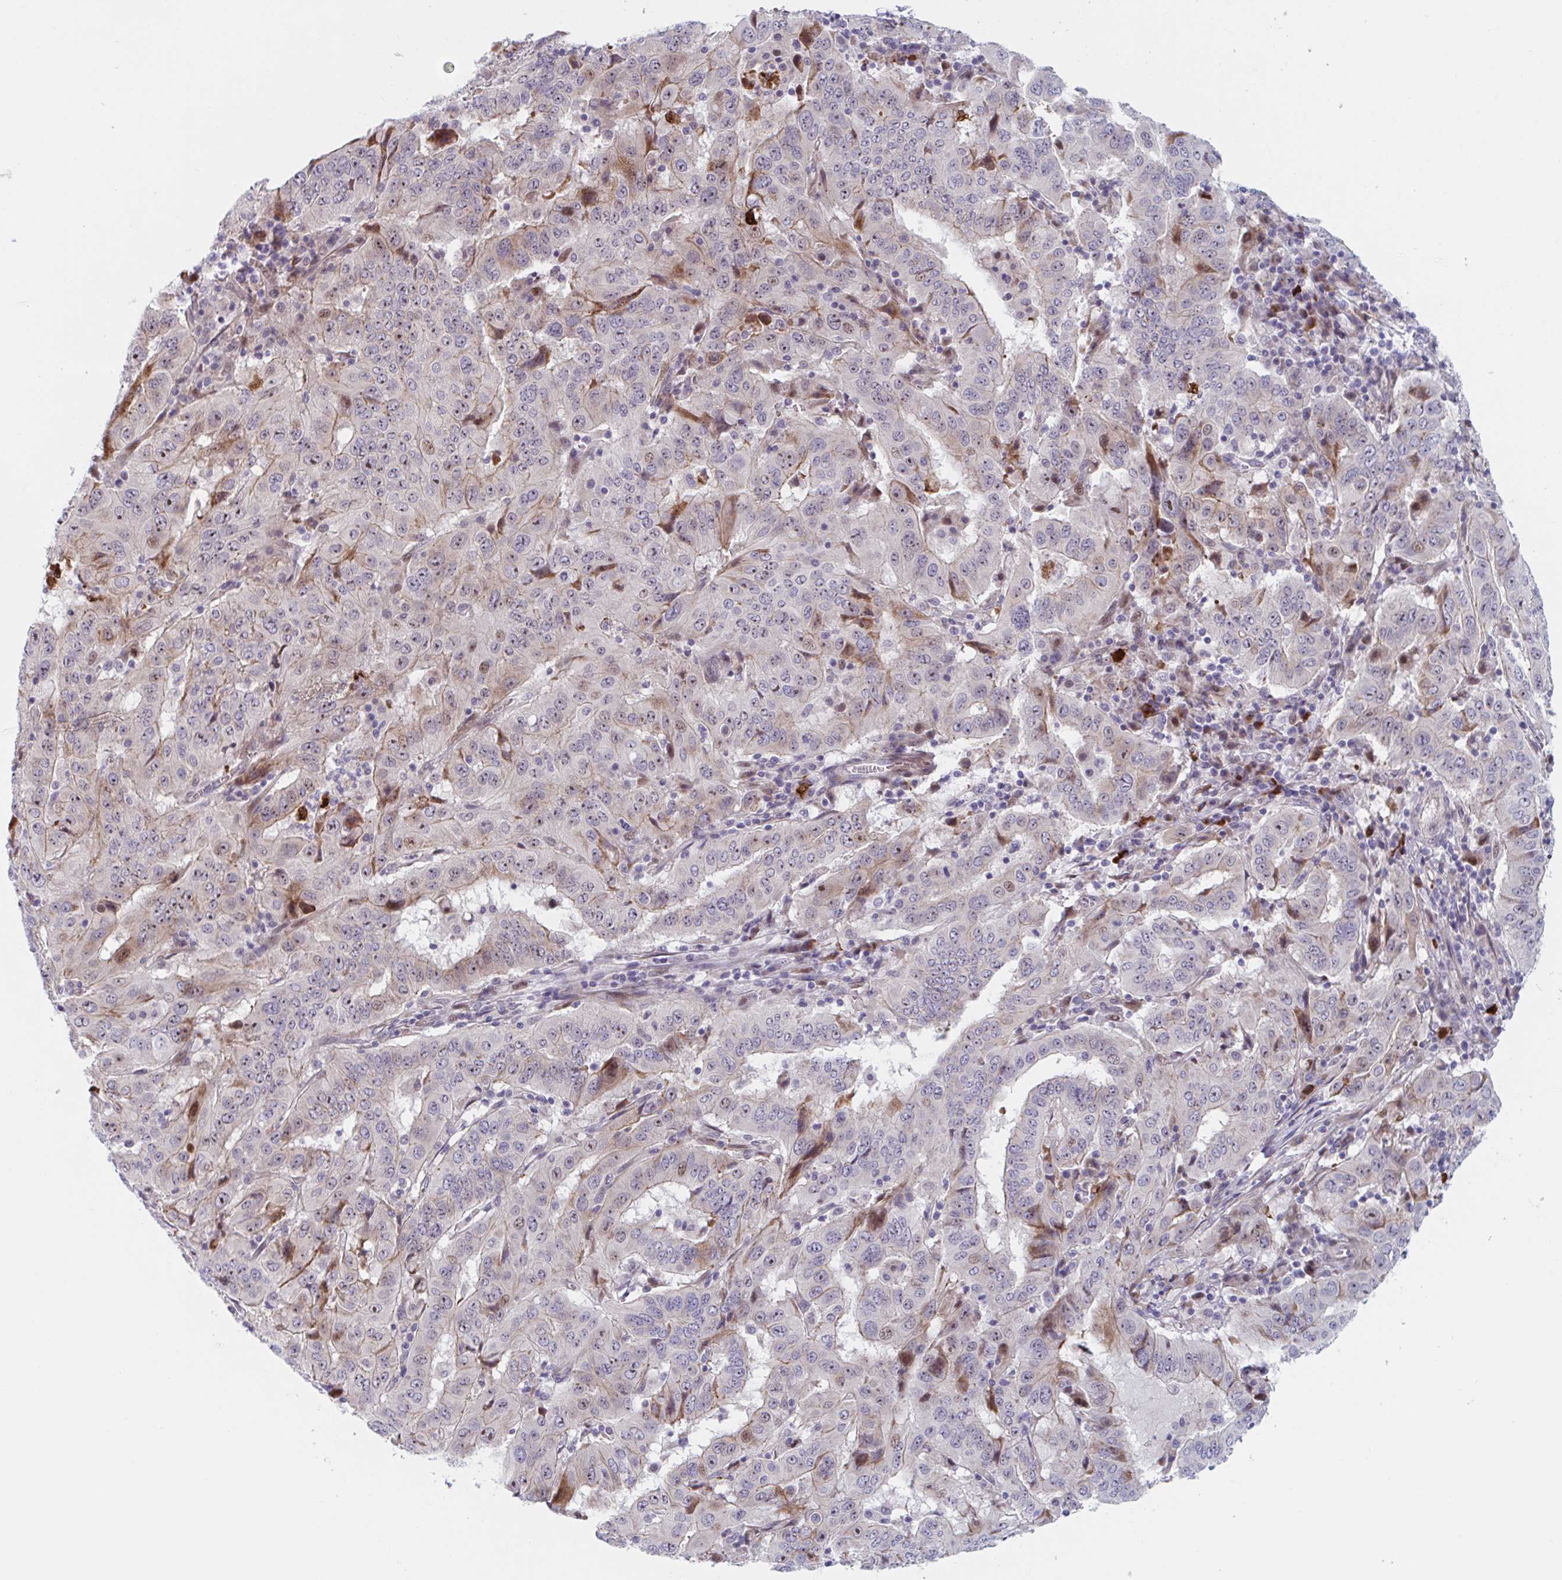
{"staining": {"intensity": "weak", "quantity": "25%-75%", "location": "cytoplasmic/membranous,nuclear"}, "tissue": "pancreatic cancer", "cell_type": "Tumor cells", "image_type": "cancer", "snomed": [{"axis": "morphology", "description": "Adenocarcinoma, NOS"}, {"axis": "topography", "description": "Pancreas"}], "caption": "Weak cytoplasmic/membranous and nuclear staining is present in about 25%-75% of tumor cells in pancreatic adenocarcinoma.", "gene": "DUXA", "patient": {"sex": "male", "age": 63}}